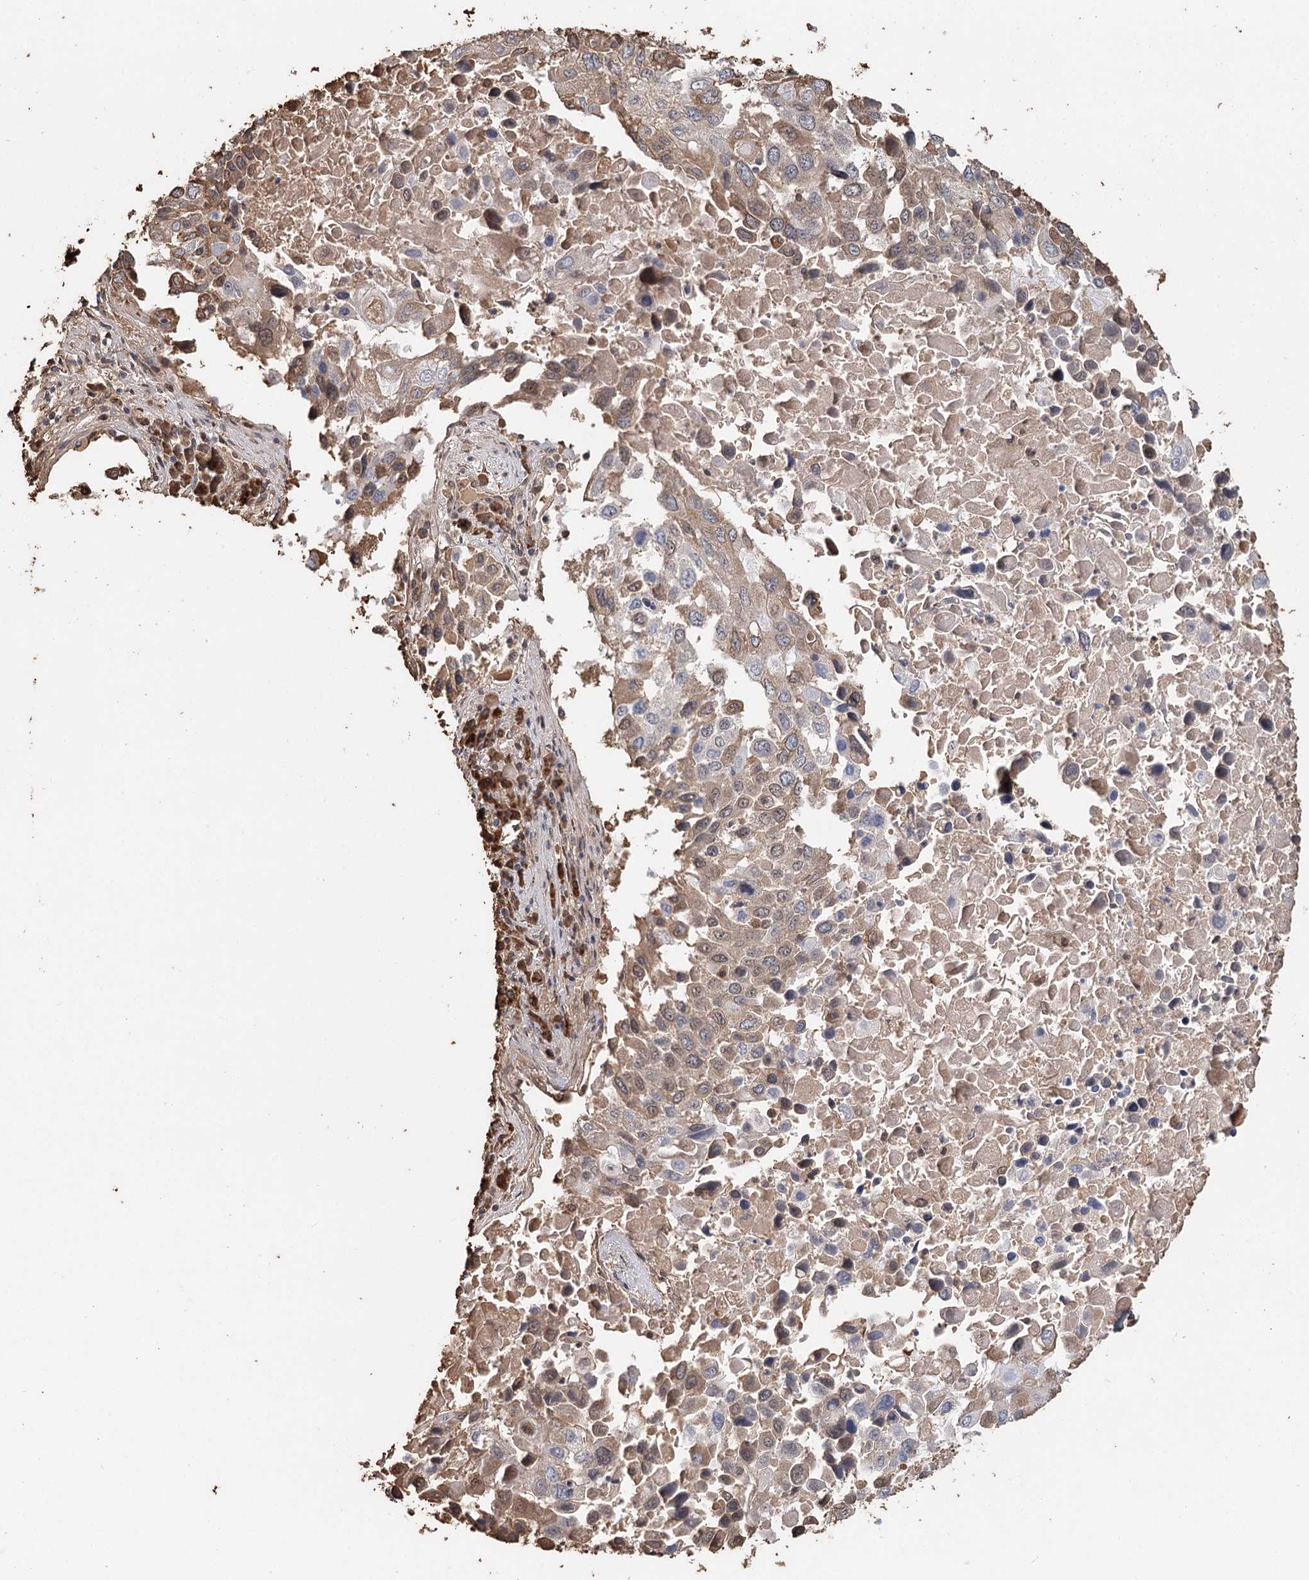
{"staining": {"intensity": "moderate", "quantity": "25%-75%", "location": "cytoplasmic/membranous"}, "tissue": "lung cancer", "cell_type": "Tumor cells", "image_type": "cancer", "snomed": [{"axis": "morphology", "description": "Squamous cell carcinoma, NOS"}, {"axis": "topography", "description": "Lung"}], "caption": "Moderate cytoplasmic/membranous staining is seen in about 25%-75% of tumor cells in lung cancer (squamous cell carcinoma). The staining was performed using DAB to visualize the protein expression in brown, while the nuclei were stained in blue with hematoxylin (Magnification: 20x).", "gene": "SYVN1", "patient": {"sex": "male", "age": 65}}